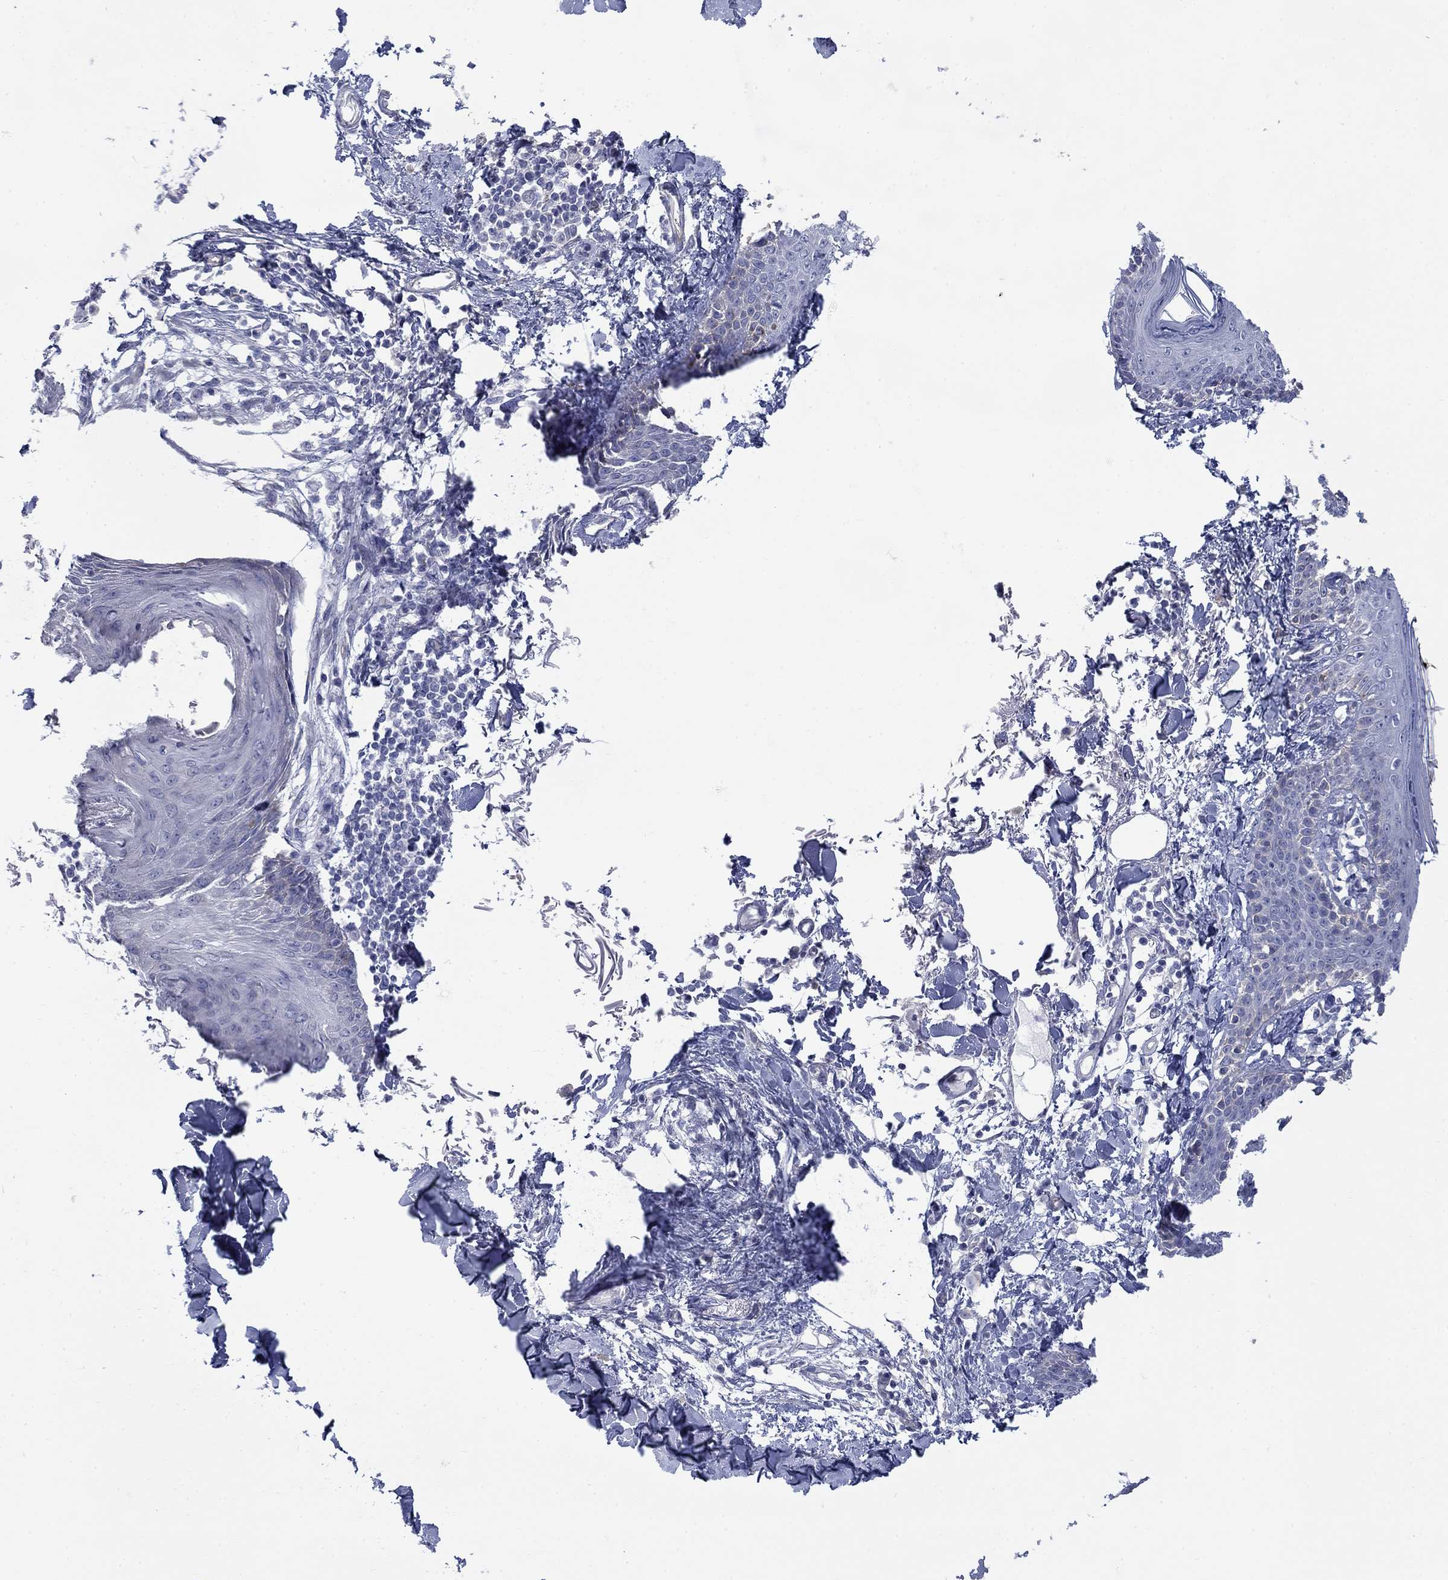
{"staining": {"intensity": "negative", "quantity": "none", "location": "none"}, "tissue": "skin", "cell_type": "Fibroblasts", "image_type": "normal", "snomed": [{"axis": "morphology", "description": "Normal tissue, NOS"}, {"axis": "topography", "description": "Skin"}], "caption": "IHC micrograph of unremarkable skin stained for a protein (brown), which exhibits no positivity in fibroblasts.", "gene": "FXR1", "patient": {"sex": "male", "age": 76}}